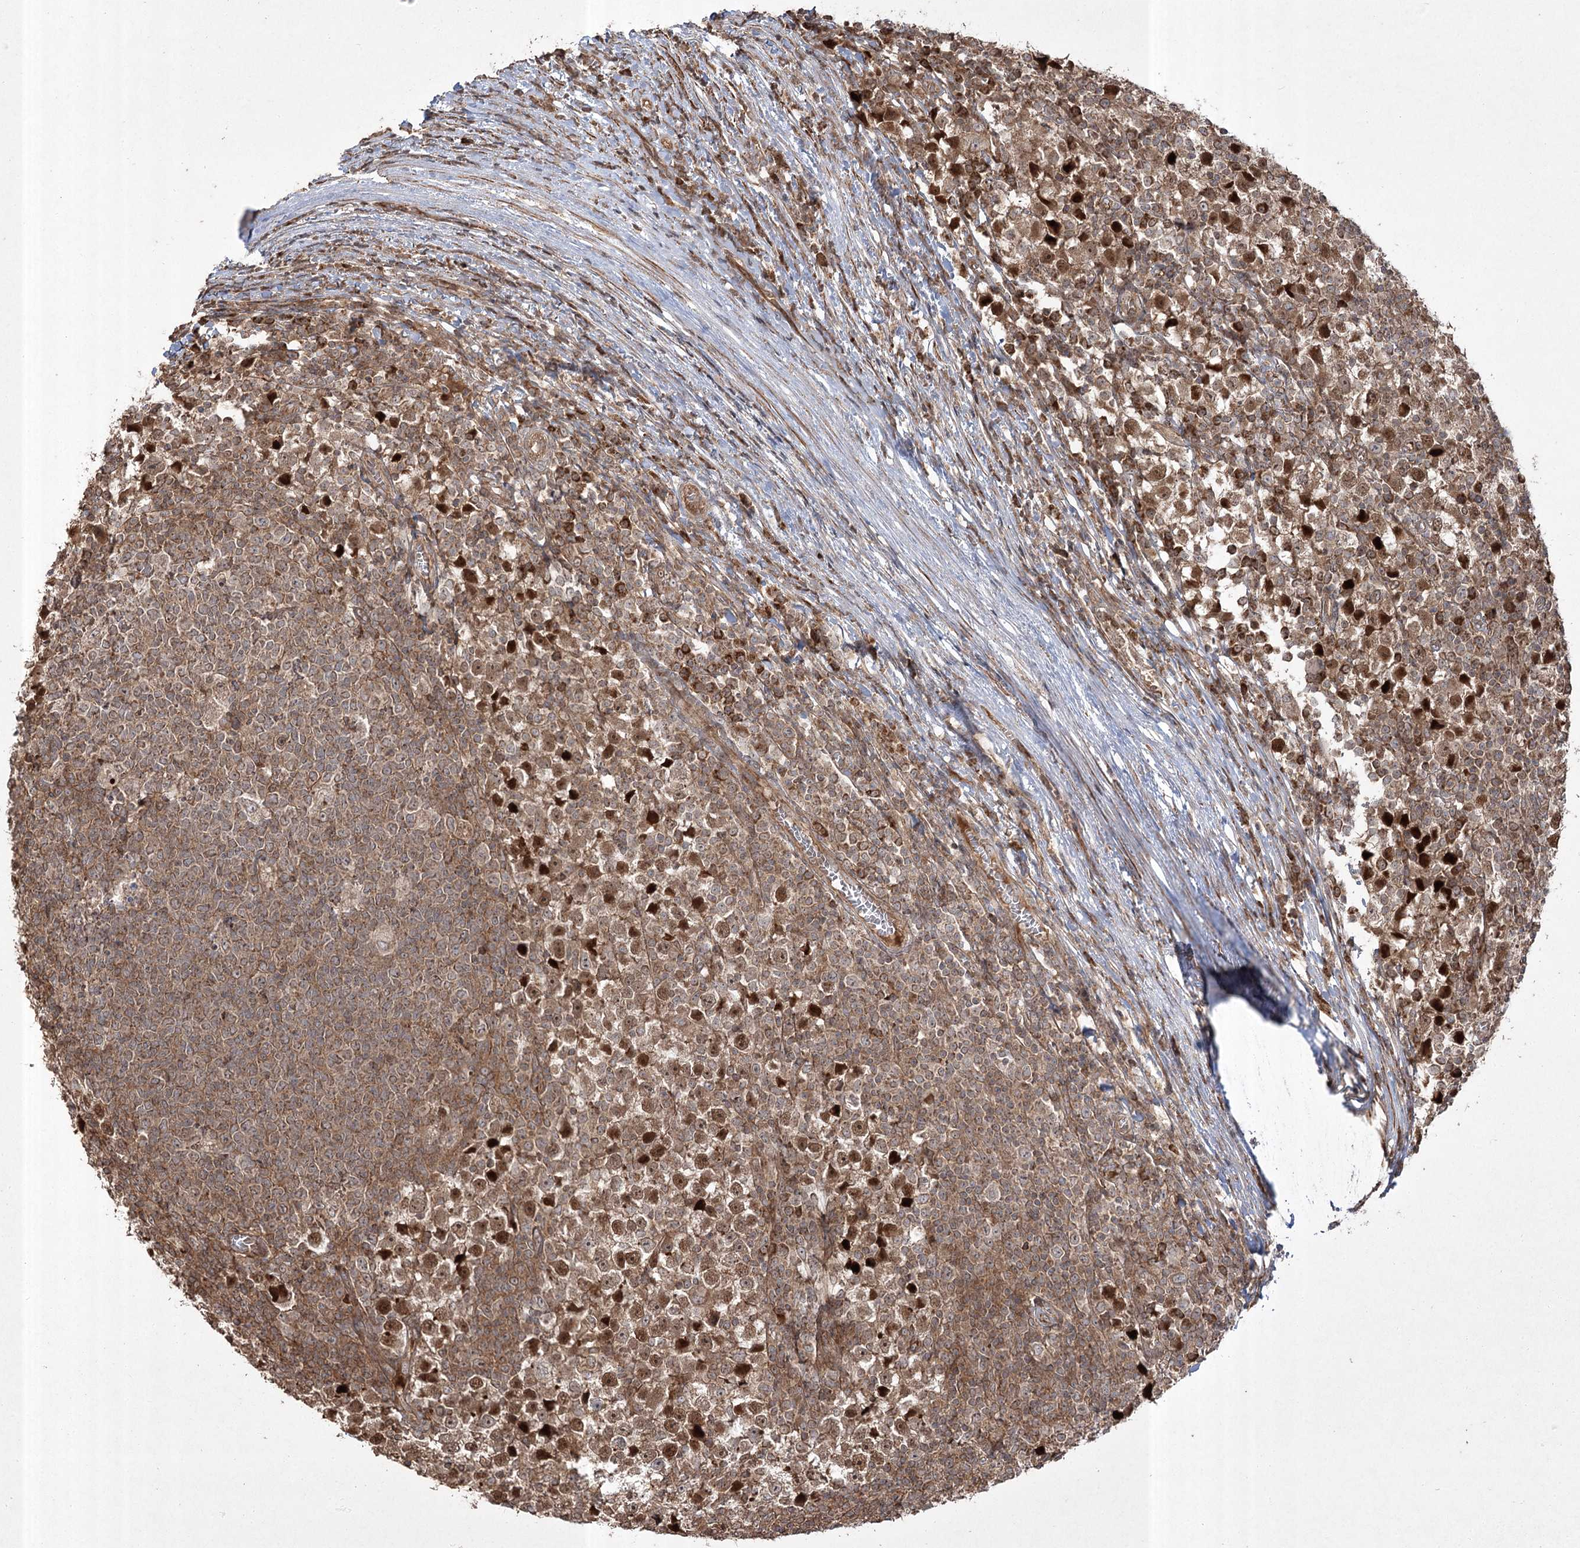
{"staining": {"intensity": "strong", "quantity": ">75%", "location": "cytoplasmic/membranous,nuclear"}, "tissue": "testis cancer", "cell_type": "Tumor cells", "image_type": "cancer", "snomed": [{"axis": "morphology", "description": "Seminoma, NOS"}, {"axis": "topography", "description": "Testis"}], "caption": "Testis cancer (seminoma) was stained to show a protein in brown. There is high levels of strong cytoplasmic/membranous and nuclear positivity in approximately >75% of tumor cells.", "gene": "CPLANE1", "patient": {"sex": "male", "age": 65}}